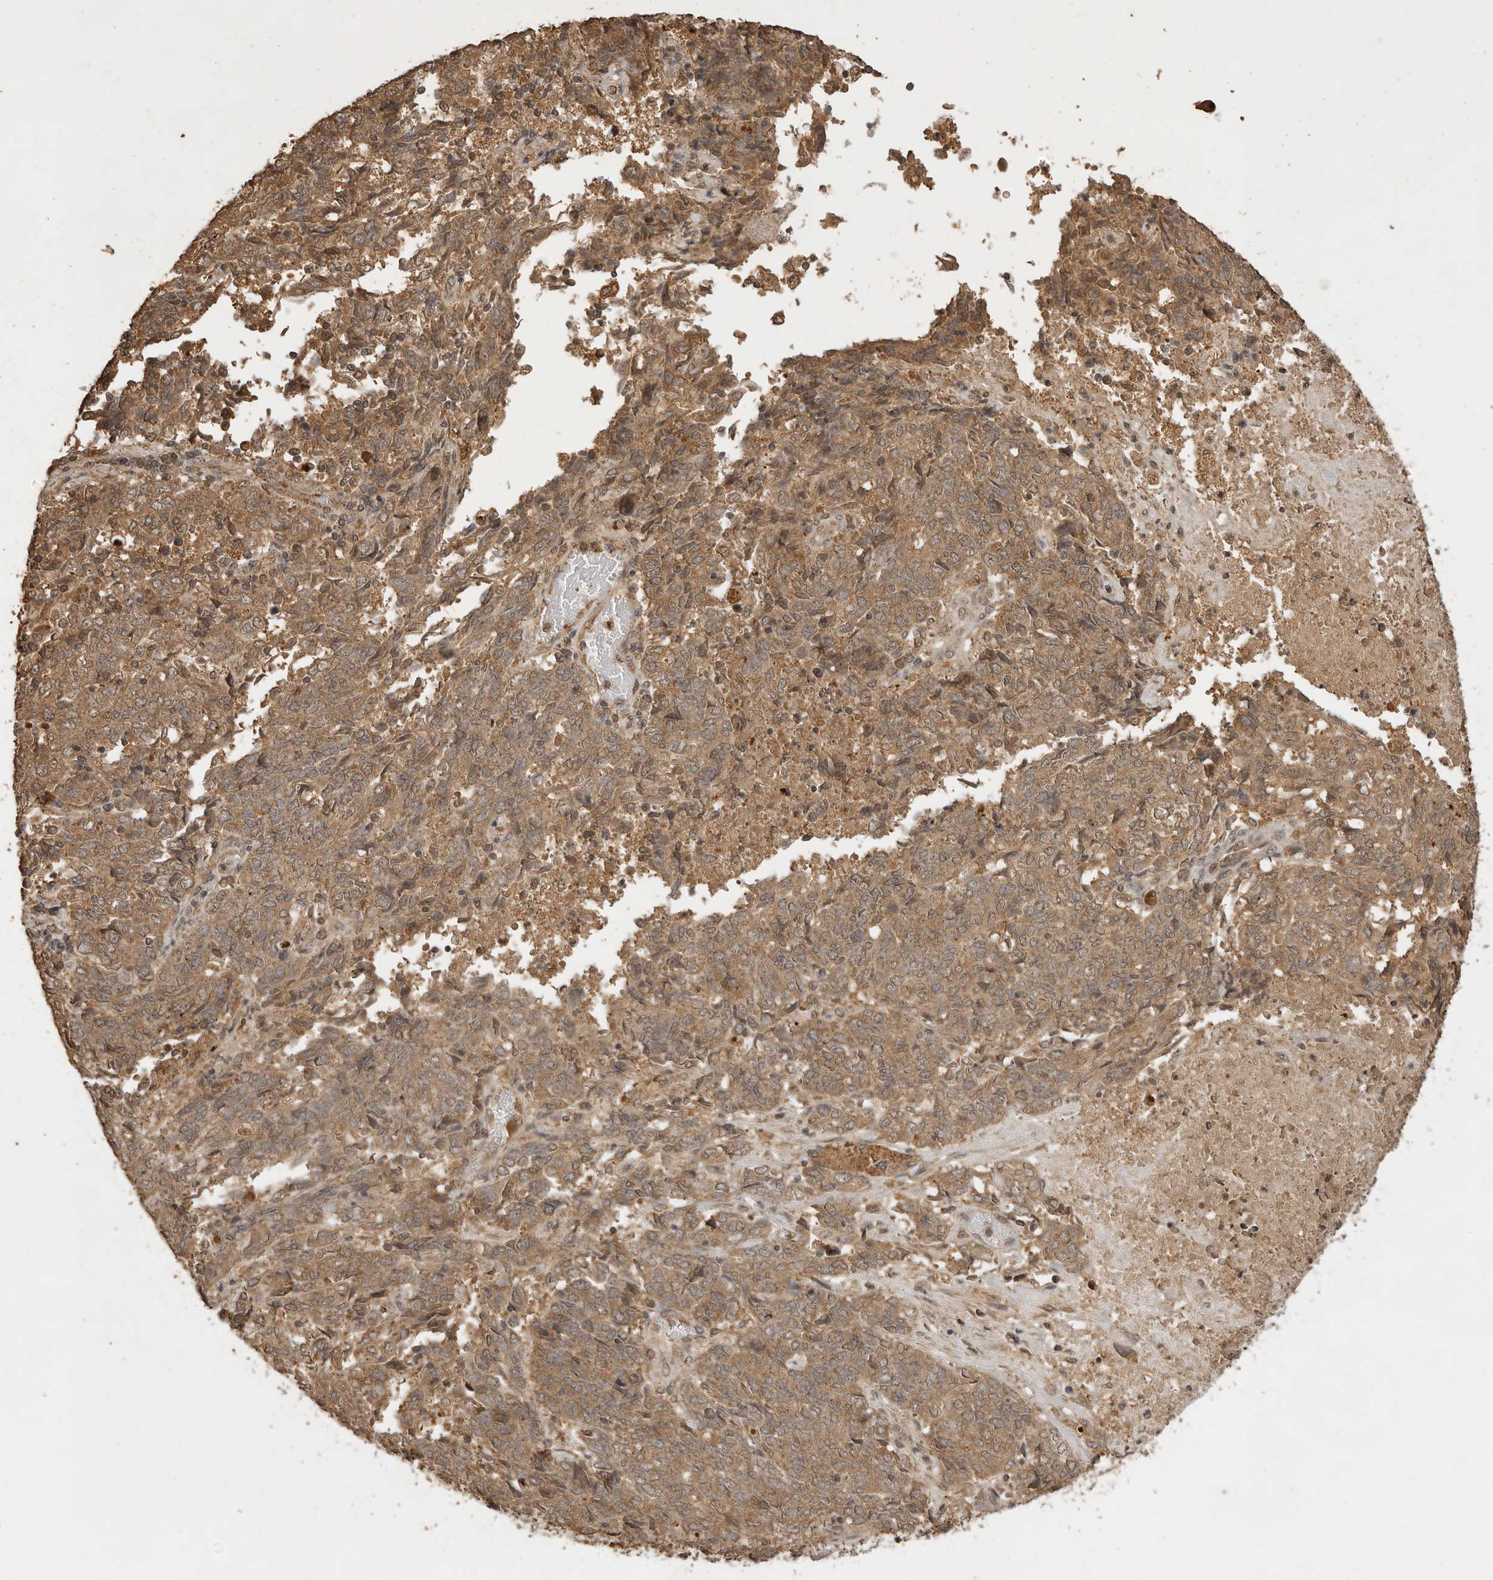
{"staining": {"intensity": "moderate", "quantity": ">75%", "location": "cytoplasmic/membranous"}, "tissue": "endometrial cancer", "cell_type": "Tumor cells", "image_type": "cancer", "snomed": [{"axis": "morphology", "description": "Adenocarcinoma, NOS"}, {"axis": "topography", "description": "Endometrium"}], "caption": "Immunohistochemical staining of human endometrial cancer shows moderate cytoplasmic/membranous protein expression in approximately >75% of tumor cells.", "gene": "CTF1", "patient": {"sex": "female", "age": 80}}